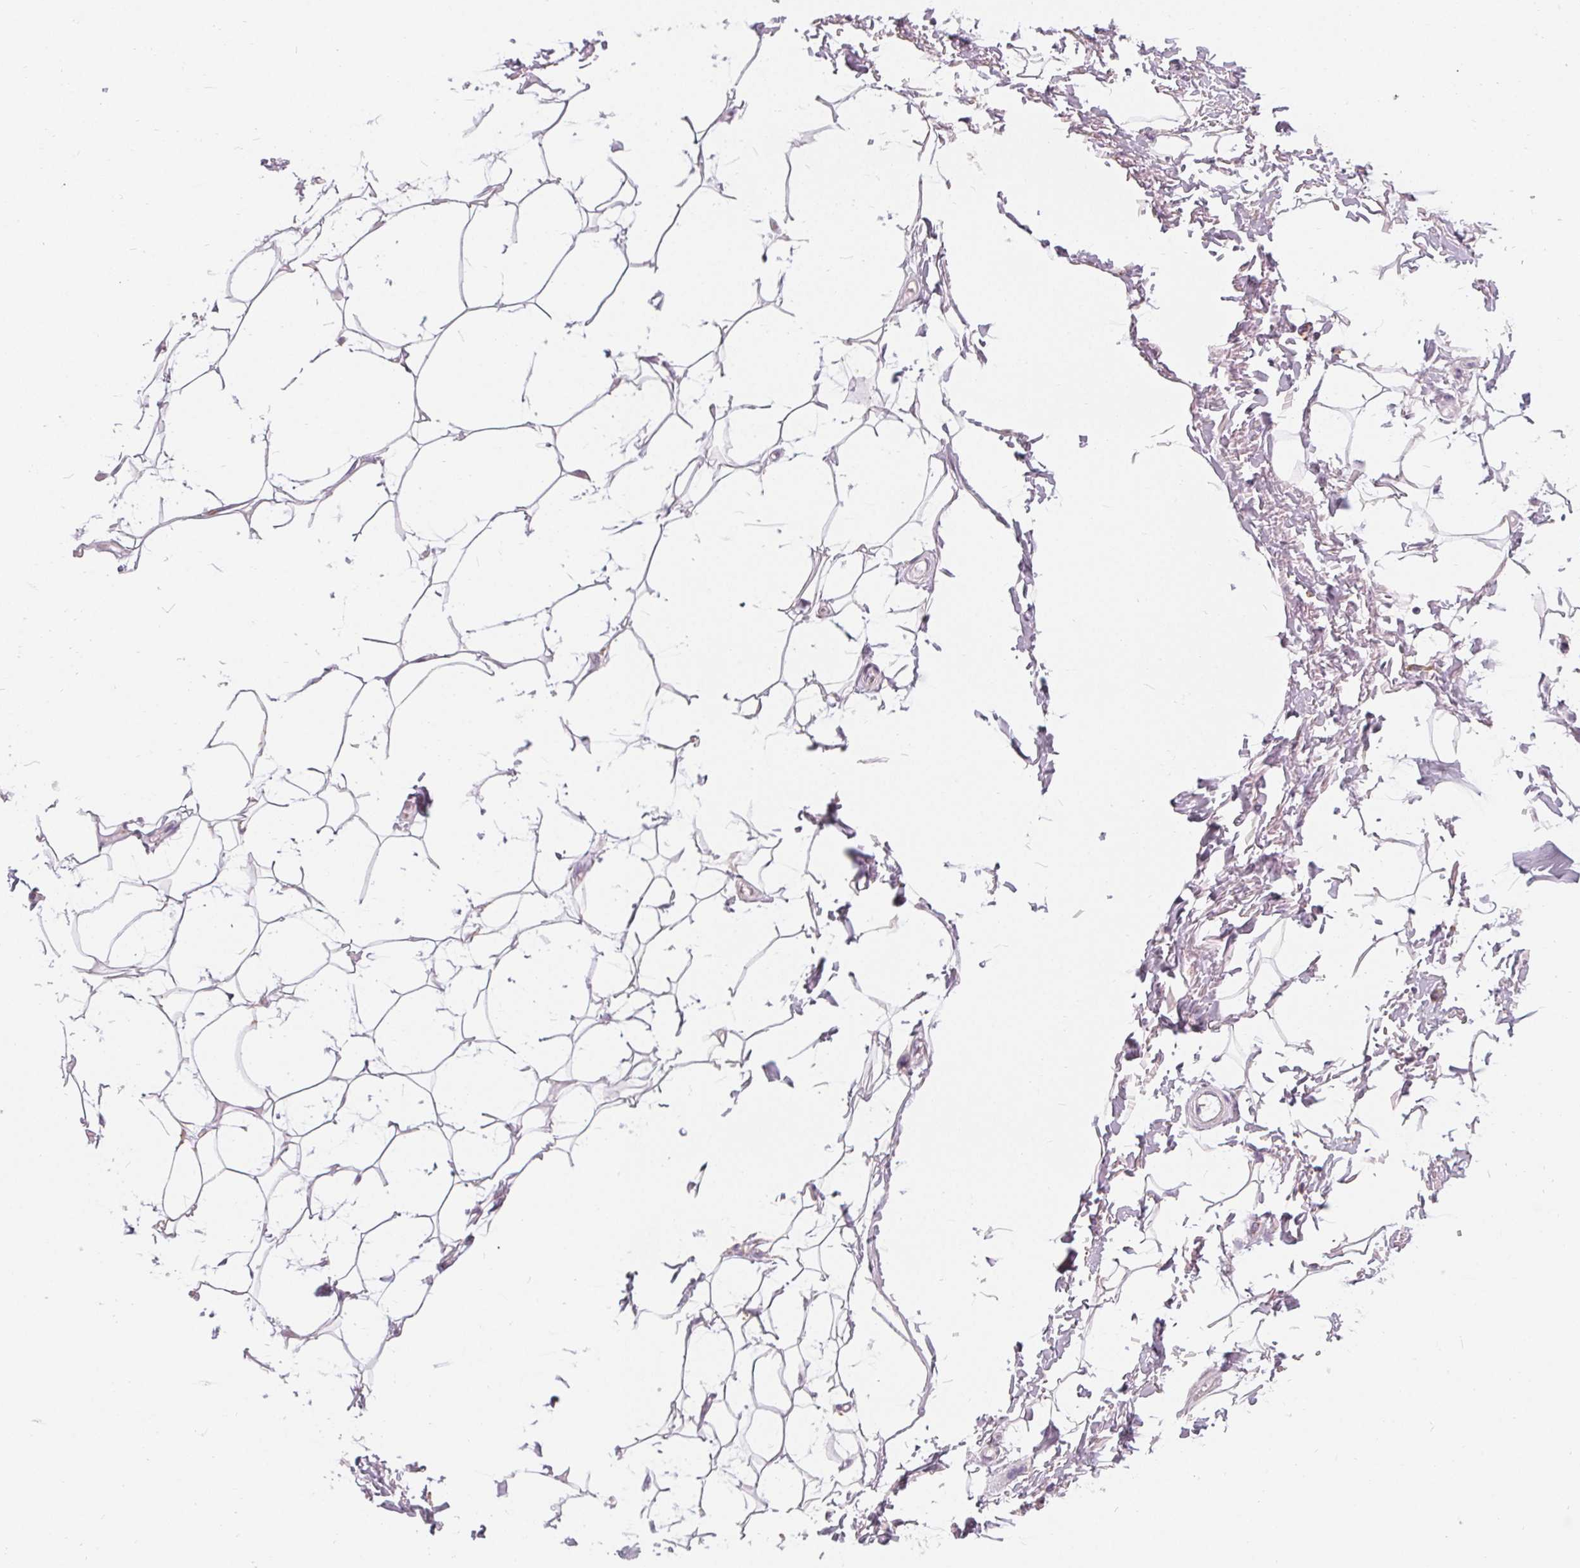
{"staining": {"intensity": "weak", "quantity": "<25%", "location": "cytoplasmic/membranous"}, "tissue": "adipose tissue", "cell_type": "Adipocytes", "image_type": "normal", "snomed": [{"axis": "morphology", "description": "Normal tissue, NOS"}, {"axis": "topography", "description": "Peripheral nerve tissue"}], "caption": "DAB immunohistochemical staining of benign human adipose tissue exhibits no significant expression in adipocytes.", "gene": "HOPX", "patient": {"sex": "male", "age": 51}}